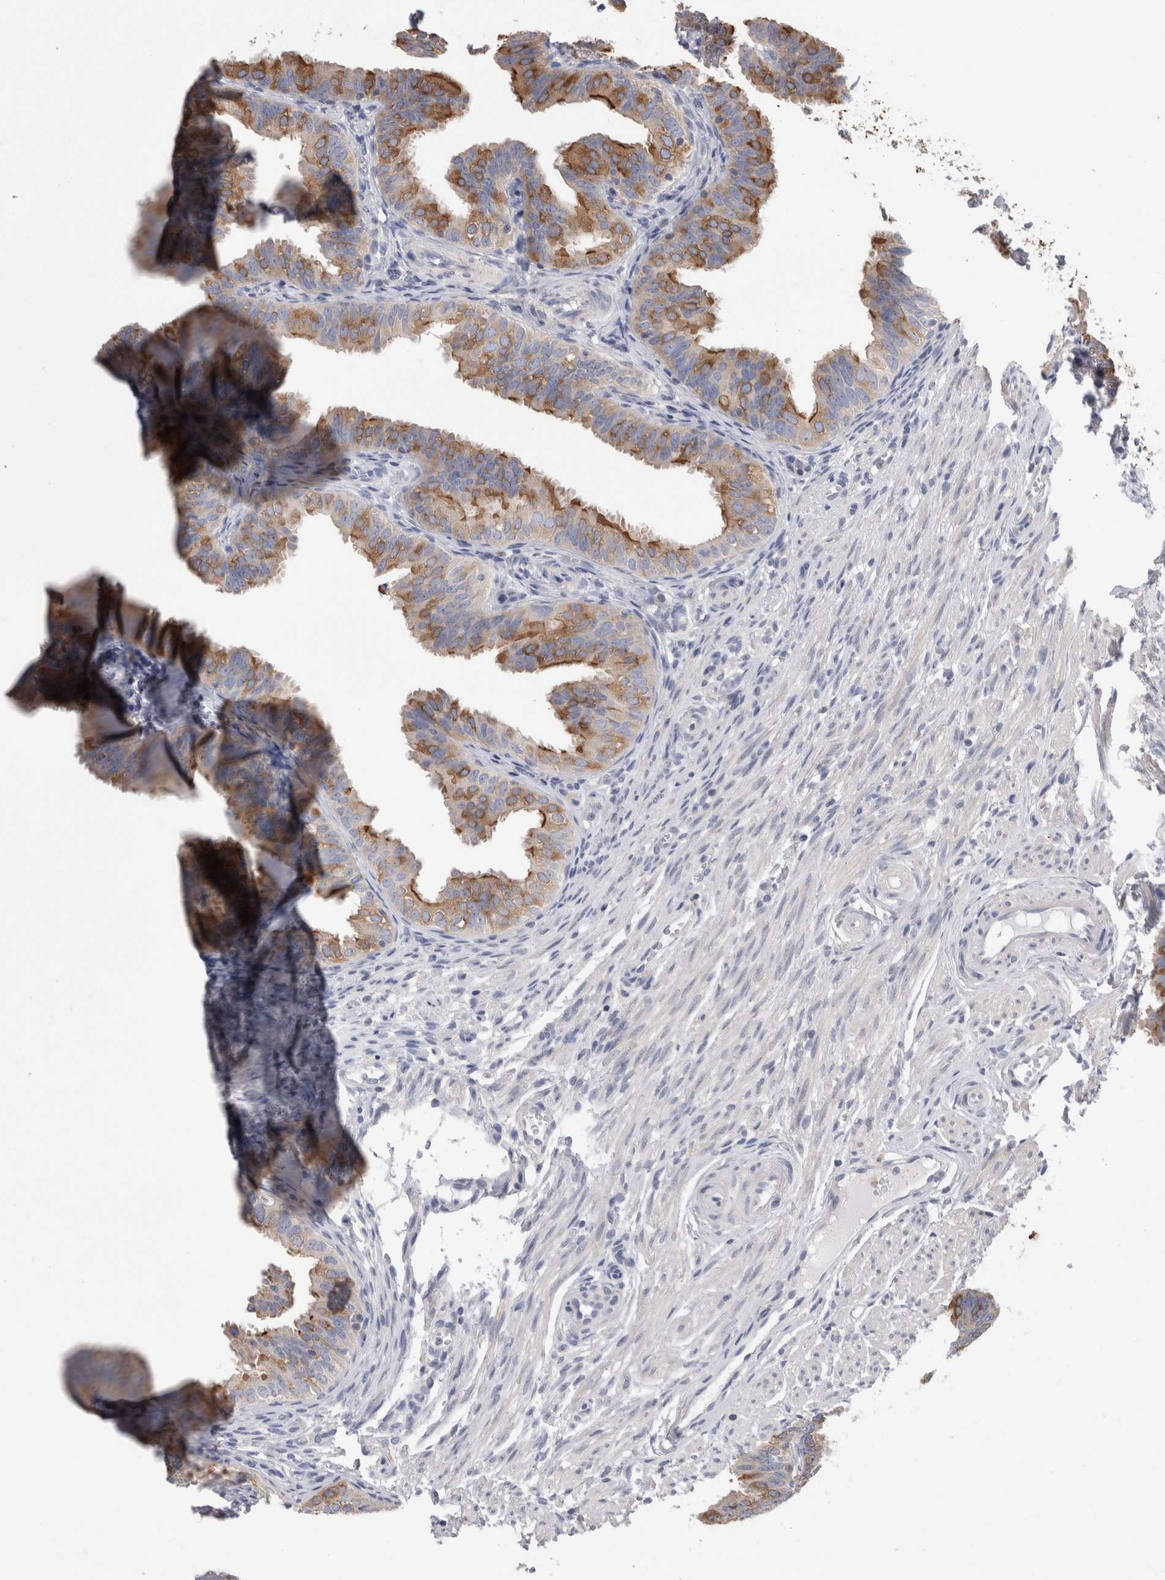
{"staining": {"intensity": "moderate", "quantity": ">75%", "location": "cytoplasmic/membranous"}, "tissue": "fallopian tube", "cell_type": "Glandular cells", "image_type": "normal", "snomed": [{"axis": "morphology", "description": "Normal tissue, NOS"}, {"axis": "topography", "description": "Fallopian tube"}], "caption": "DAB (3,3'-diaminobenzidine) immunohistochemical staining of normal fallopian tube exhibits moderate cytoplasmic/membranous protein staining in about >75% of glandular cells.", "gene": "DCTN6", "patient": {"sex": "female", "age": 35}}